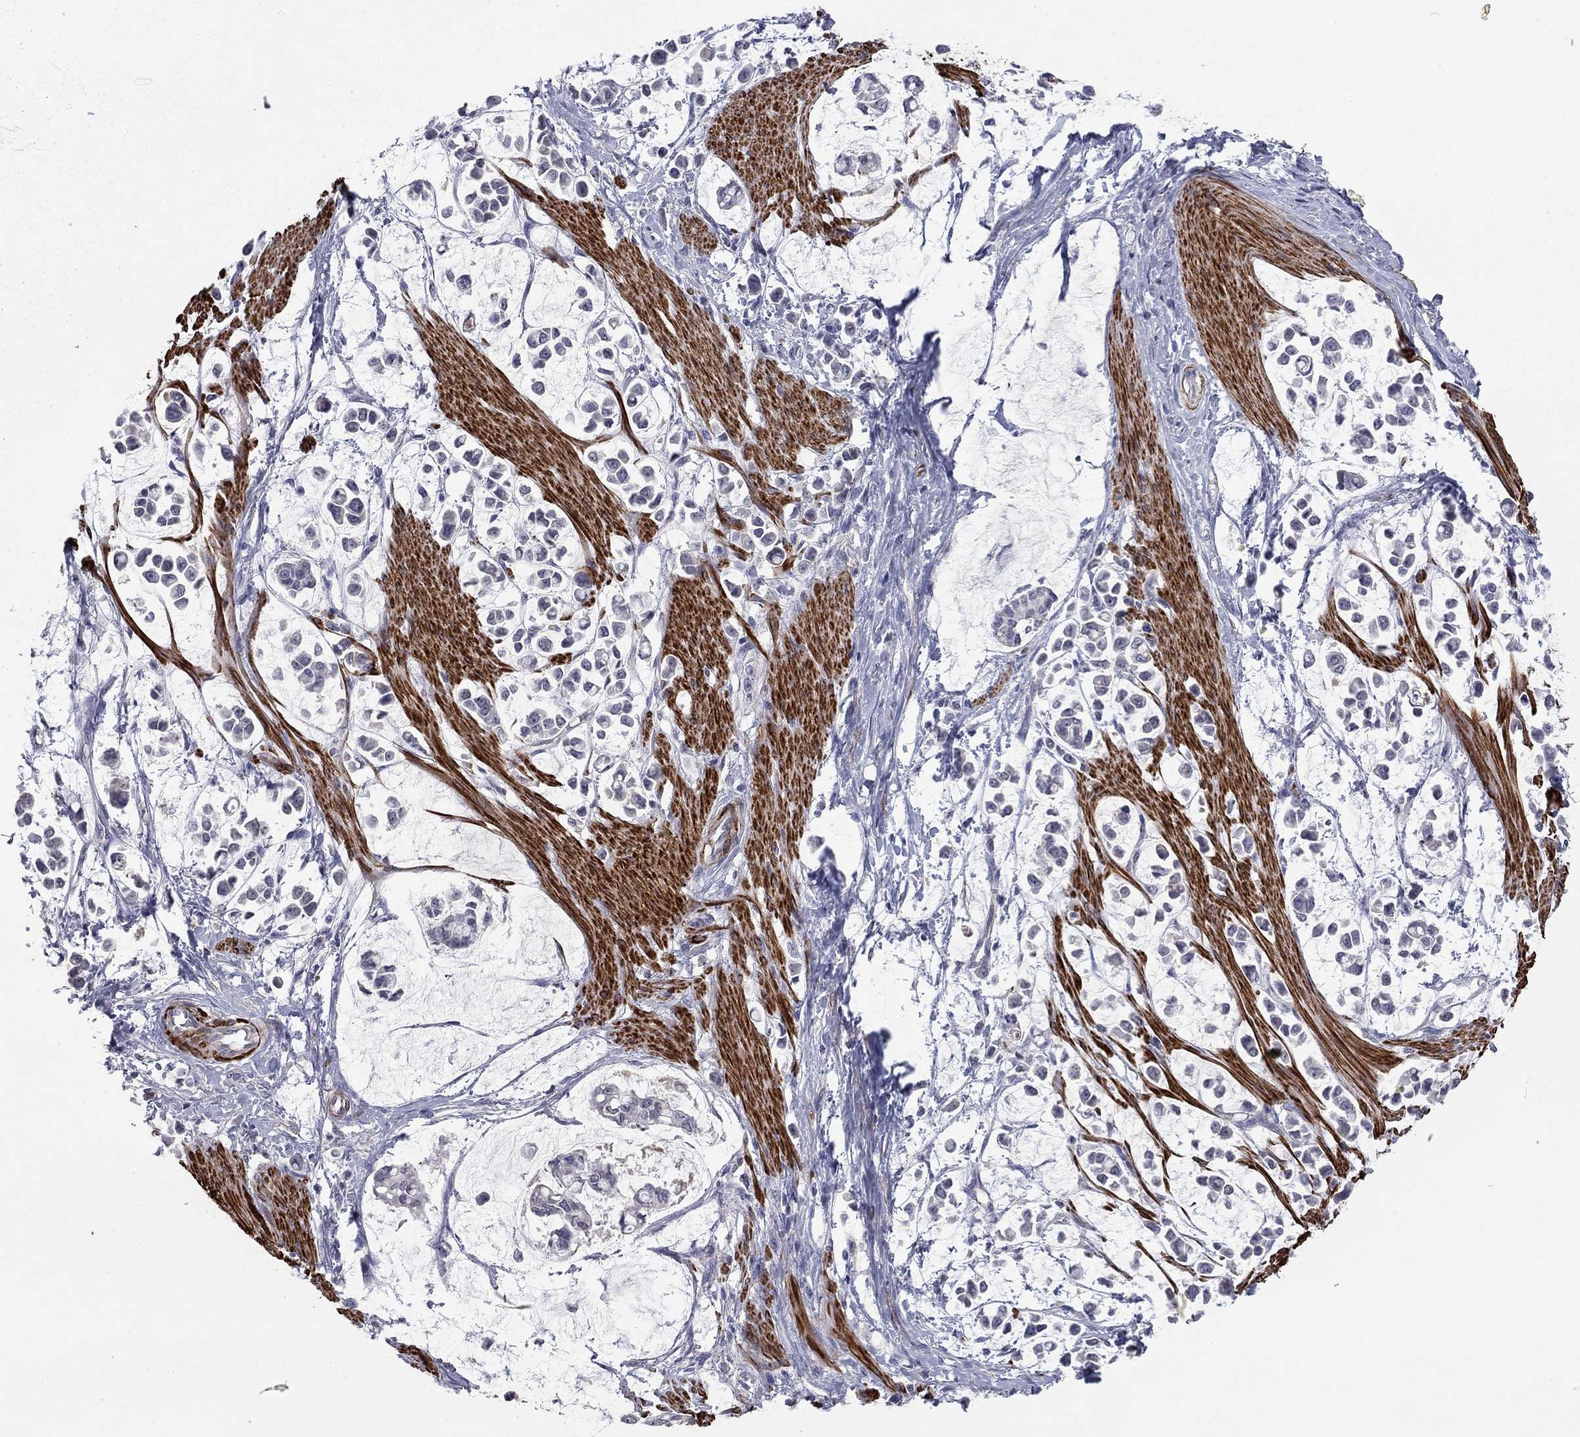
{"staining": {"intensity": "negative", "quantity": "none", "location": "none"}, "tissue": "stomach cancer", "cell_type": "Tumor cells", "image_type": "cancer", "snomed": [{"axis": "morphology", "description": "Adenocarcinoma, NOS"}, {"axis": "topography", "description": "Stomach"}], "caption": "Protein analysis of adenocarcinoma (stomach) shows no significant expression in tumor cells.", "gene": "IP6K3", "patient": {"sex": "male", "age": 82}}